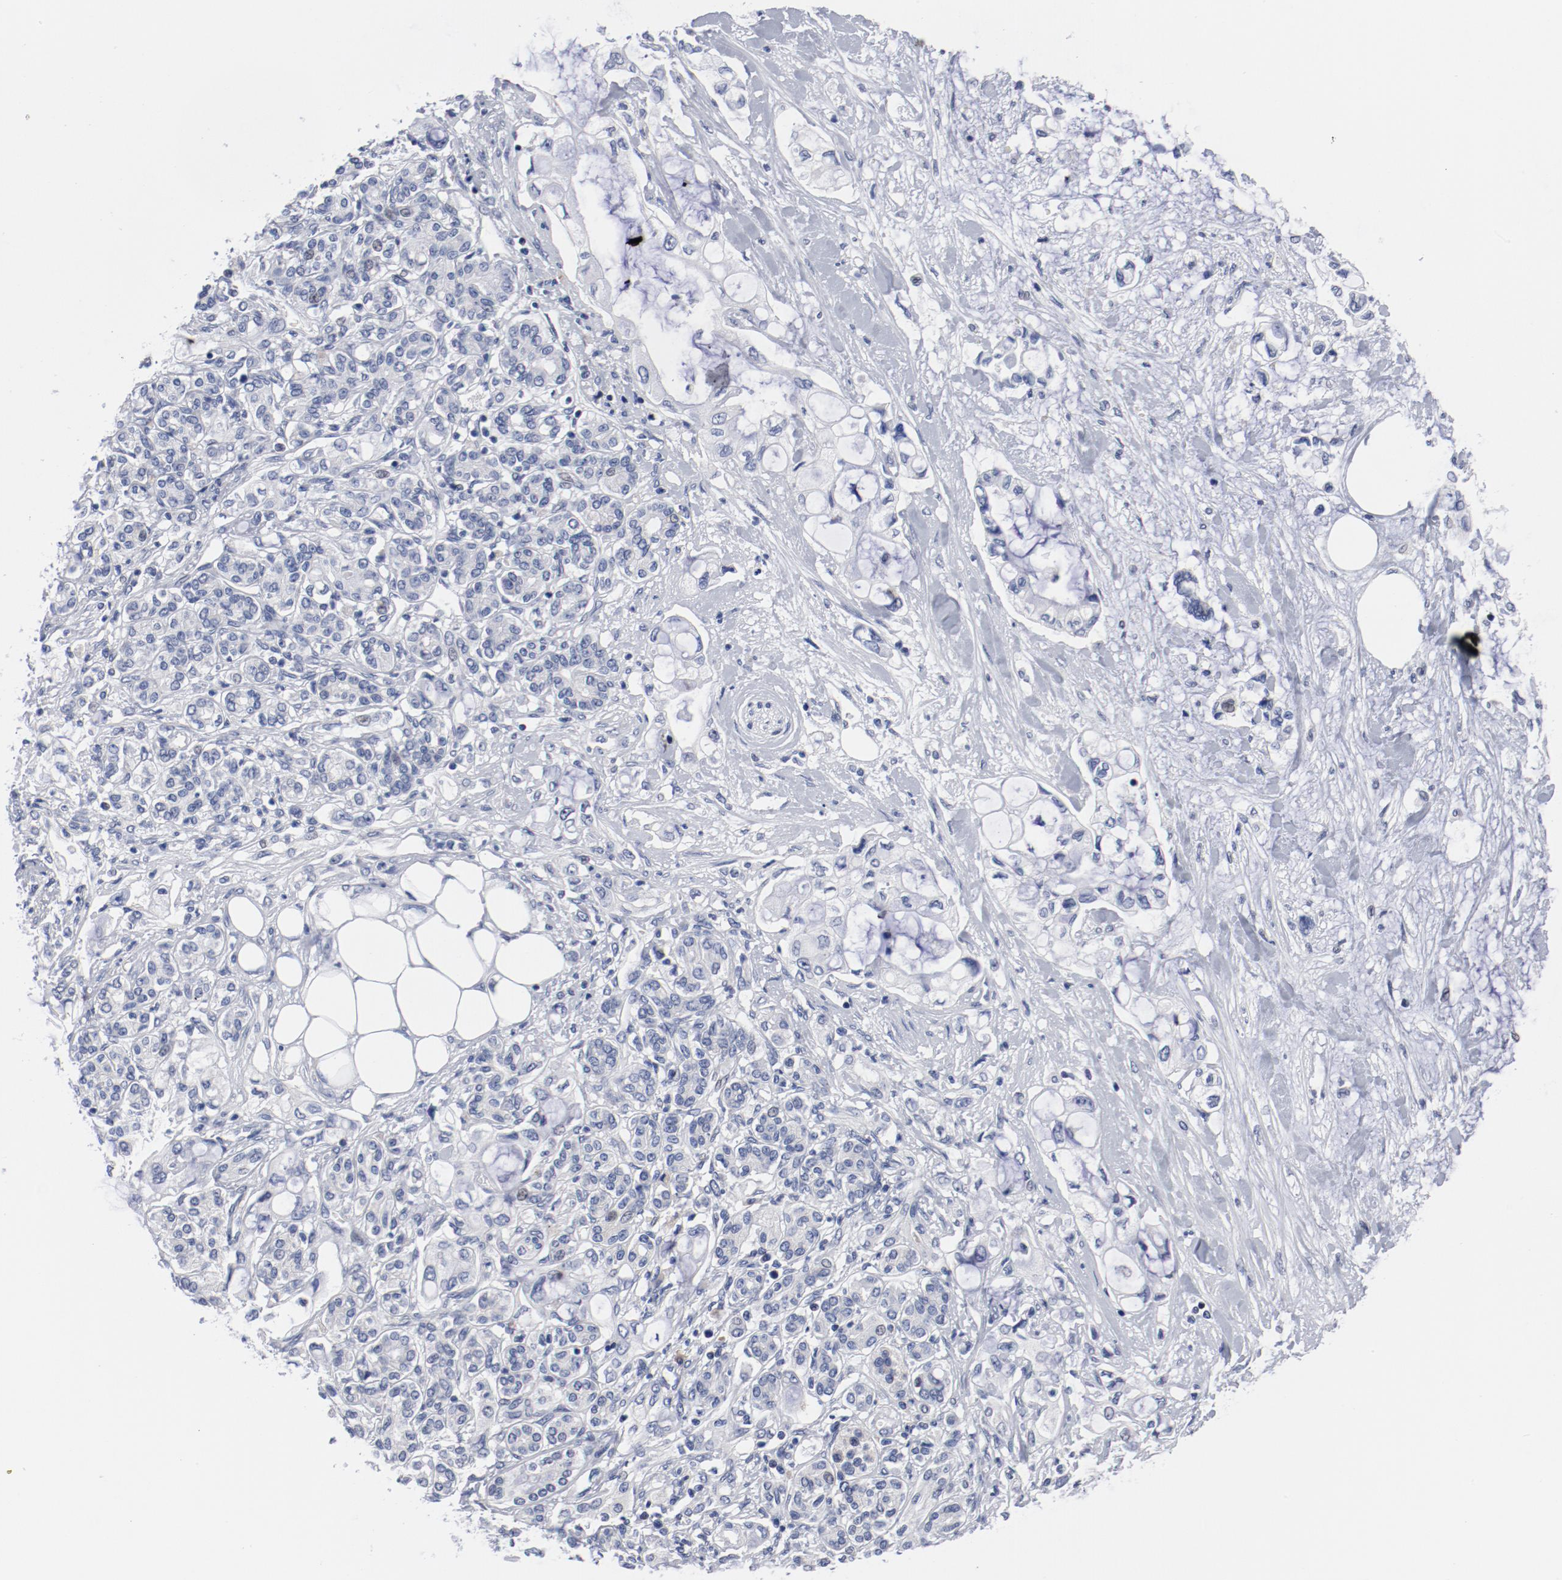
{"staining": {"intensity": "negative", "quantity": "none", "location": "none"}, "tissue": "pancreatic cancer", "cell_type": "Tumor cells", "image_type": "cancer", "snomed": [{"axis": "morphology", "description": "Adenocarcinoma, NOS"}, {"axis": "topography", "description": "Pancreas"}], "caption": "Tumor cells show no significant protein staining in adenocarcinoma (pancreatic).", "gene": "KCNK13", "patient": {"sex": "female", "age": 70}}